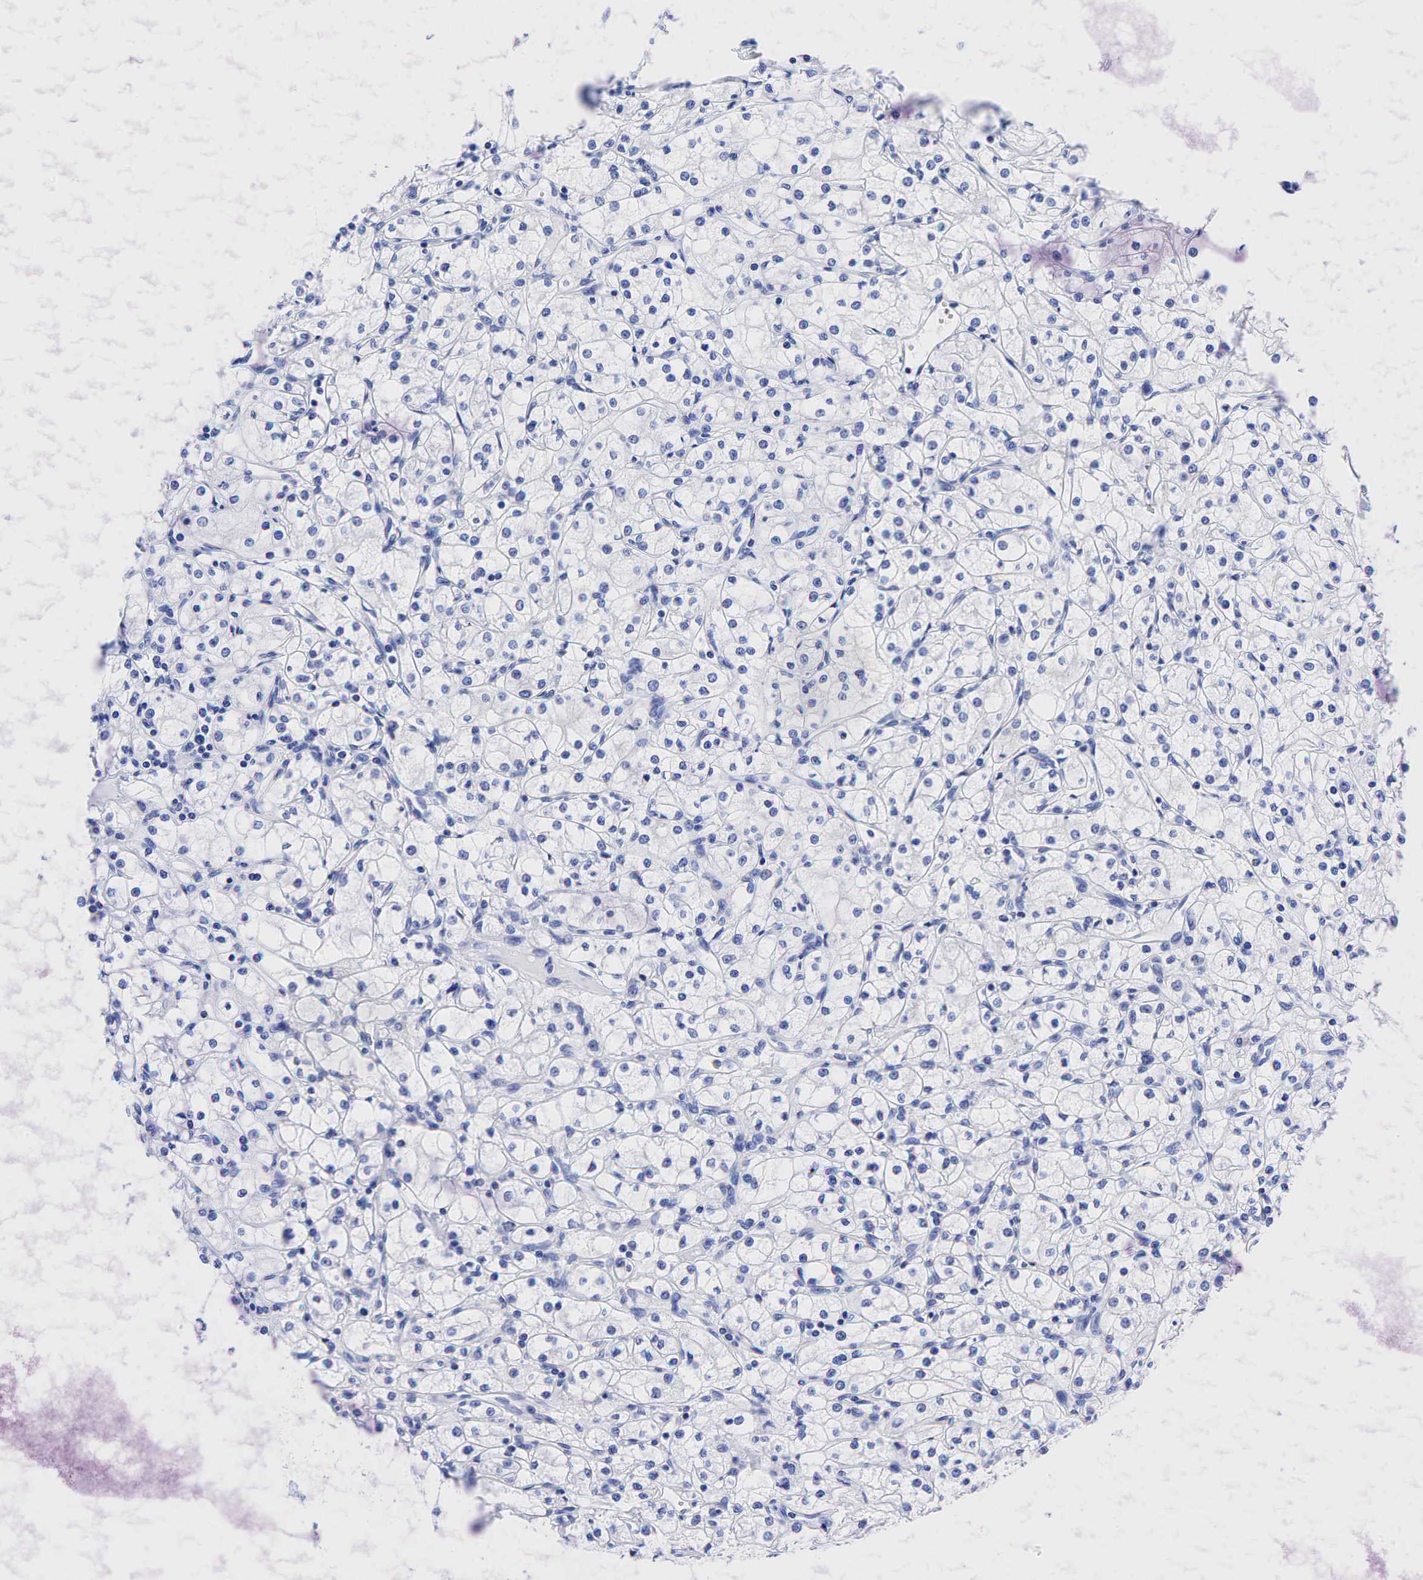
{"staining": {"intensity": "negative", "quantity": "none", "location": "none"}, "tissue": "renal cancer", "cell_type": "Tumor cells", "image_type": "cancer", "snomed": [{"axis": "morphology", "description": "Adenocarcinoma, NOS"}, {"axis": "topography", "description": "Kidney"}], "caption": "Human renal cancer stained for a protein using IHC shows no positivity in tumor cells.", "gene": "KRT19", "patient": {"sex": "male", "age": 61}}